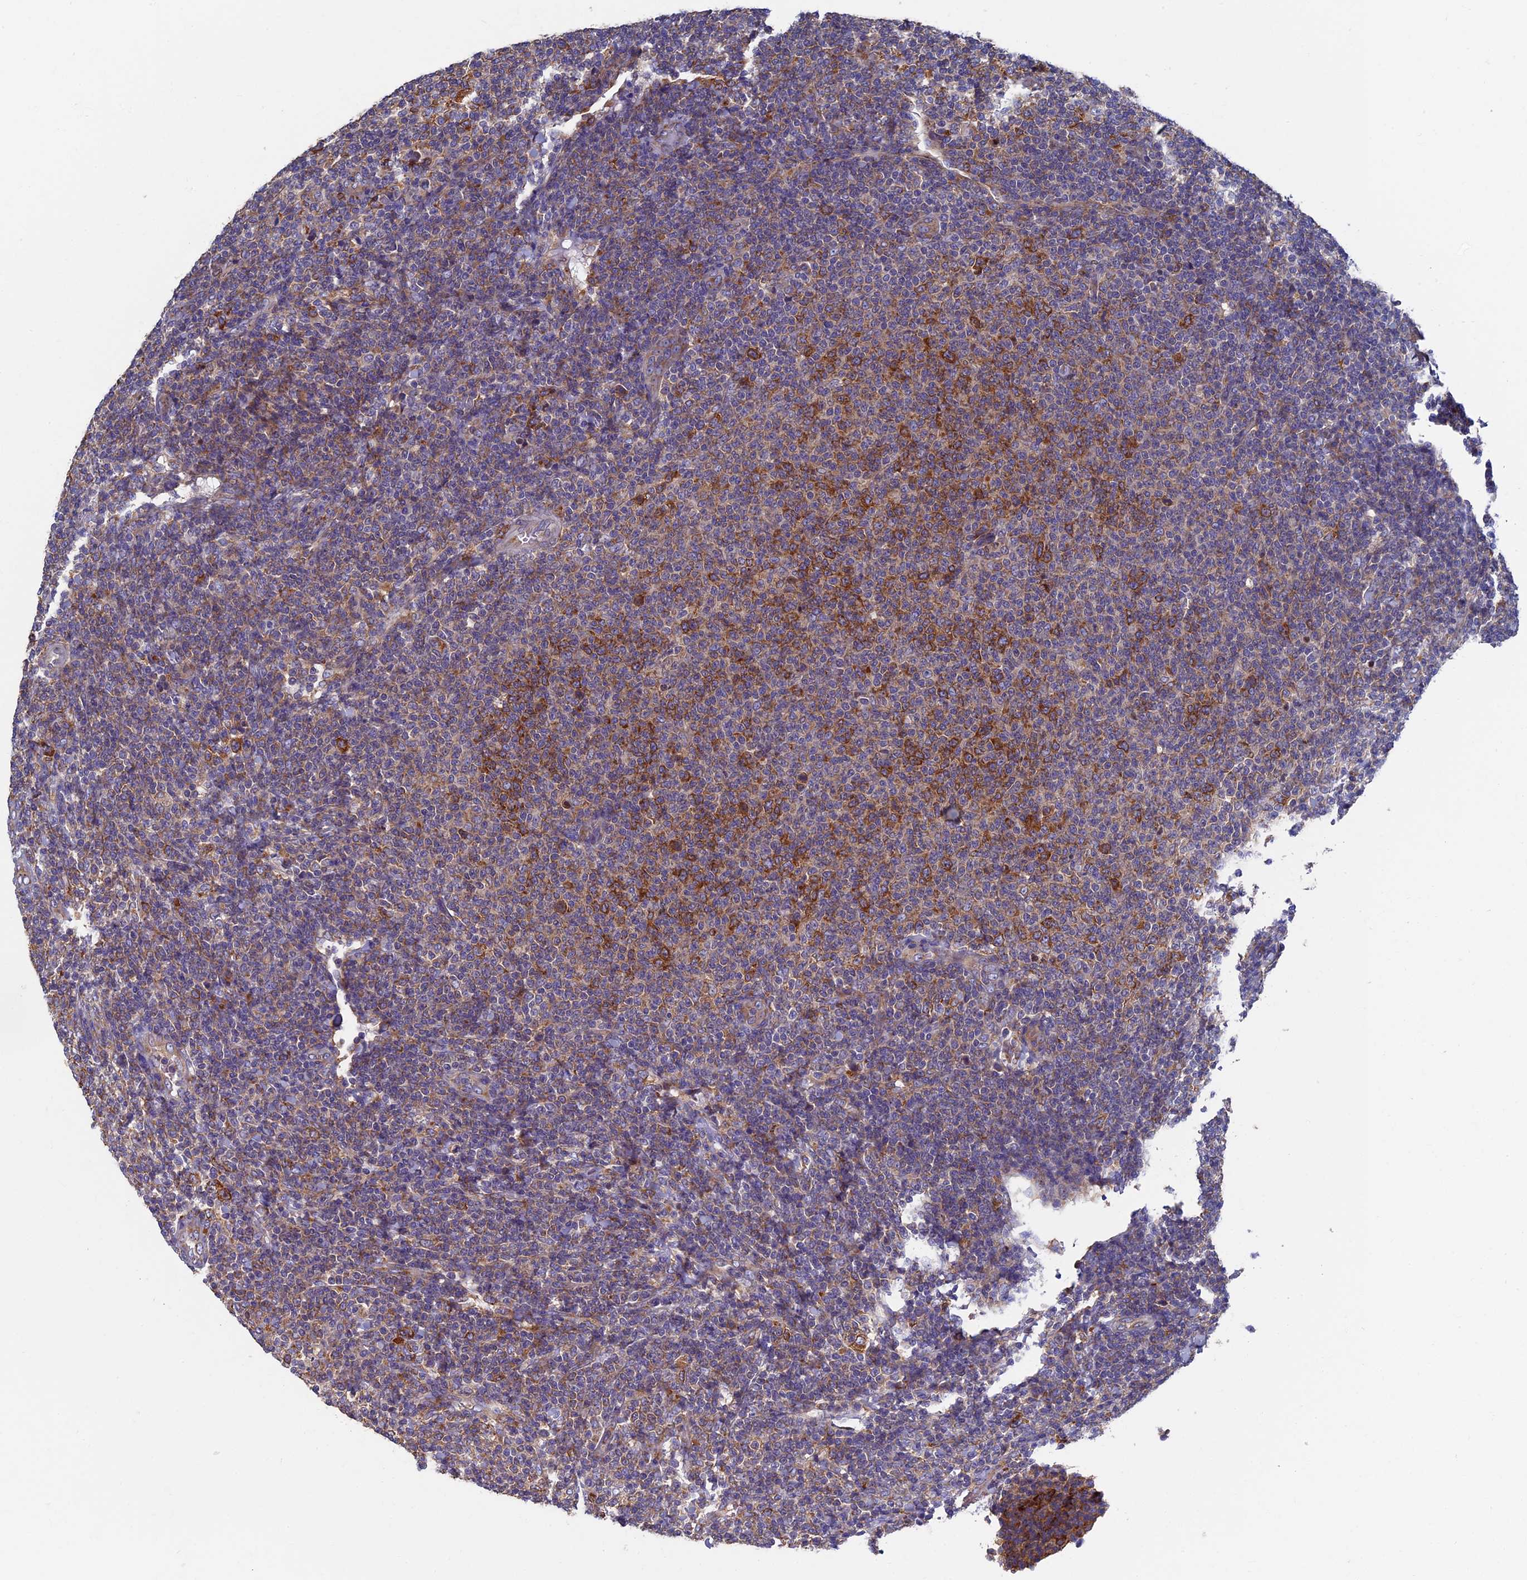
{"staining": {"intensity": "strong", "quantity": "<25%", "location": "cytoplasmic/membranous"}, "tissue": "lymphoma", "cell_type": "Tumor cells", "image_type": "cancer", "snomed": [{"axis": "morphology", "description": "Malignant lymphoma, non-Hodgkin's type, Low grade"}, {"axis": "topography", "description": "Lymph node"}], "caption": "Immunohistochemistry (IHC) of malignant lymphoma, non-Hodgkin's type (low-grade) exhibits medium levels of strong cytoplasmic/membranous expression in approximately <25% of tumor cells. (DAB IHC, brown staining for protein, blue staining for nuclei).", "gene": "YBX1", "patient": {"sex": "male", "age": 66}}